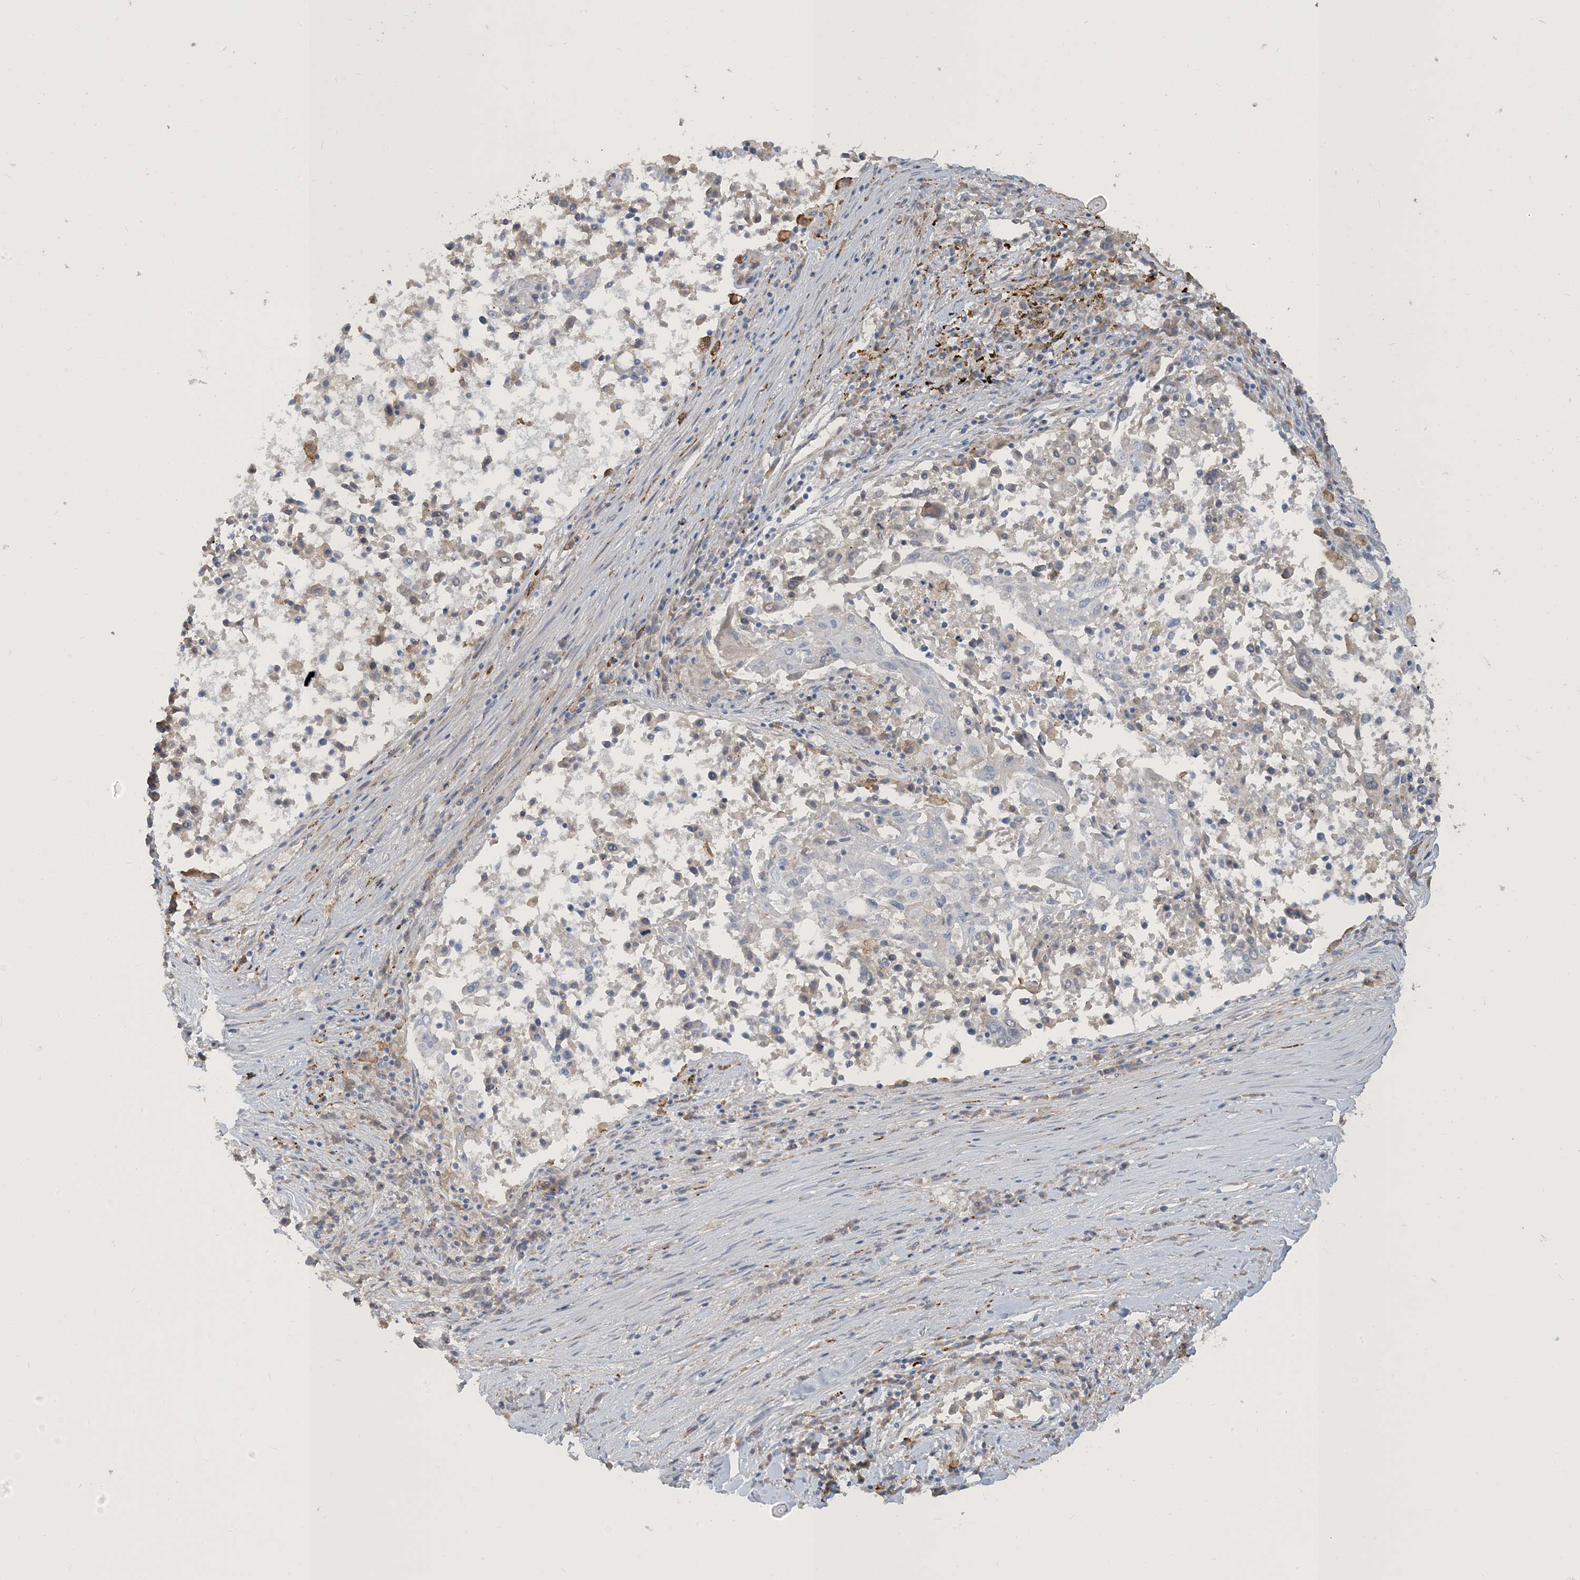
{"staining": {"intensity": "negative", "quantity": "none", "location": "none"}, "tissue": "lung cancer", "cell_type": "Tumor cells", "image_type": "cancer", "snomed": [{"axis": "morphology", "description": "Squamous cell carcinoma, NOS"}, {"axis": "topography", "description": "Lung"}], "caption": "This is an immunohistochemistry image of human lung cancer (squamous cell carcinoma). There is no expression in tumor cells.", "gene": "PEAR1", "patient": {"sex": "male", "age": 65}}